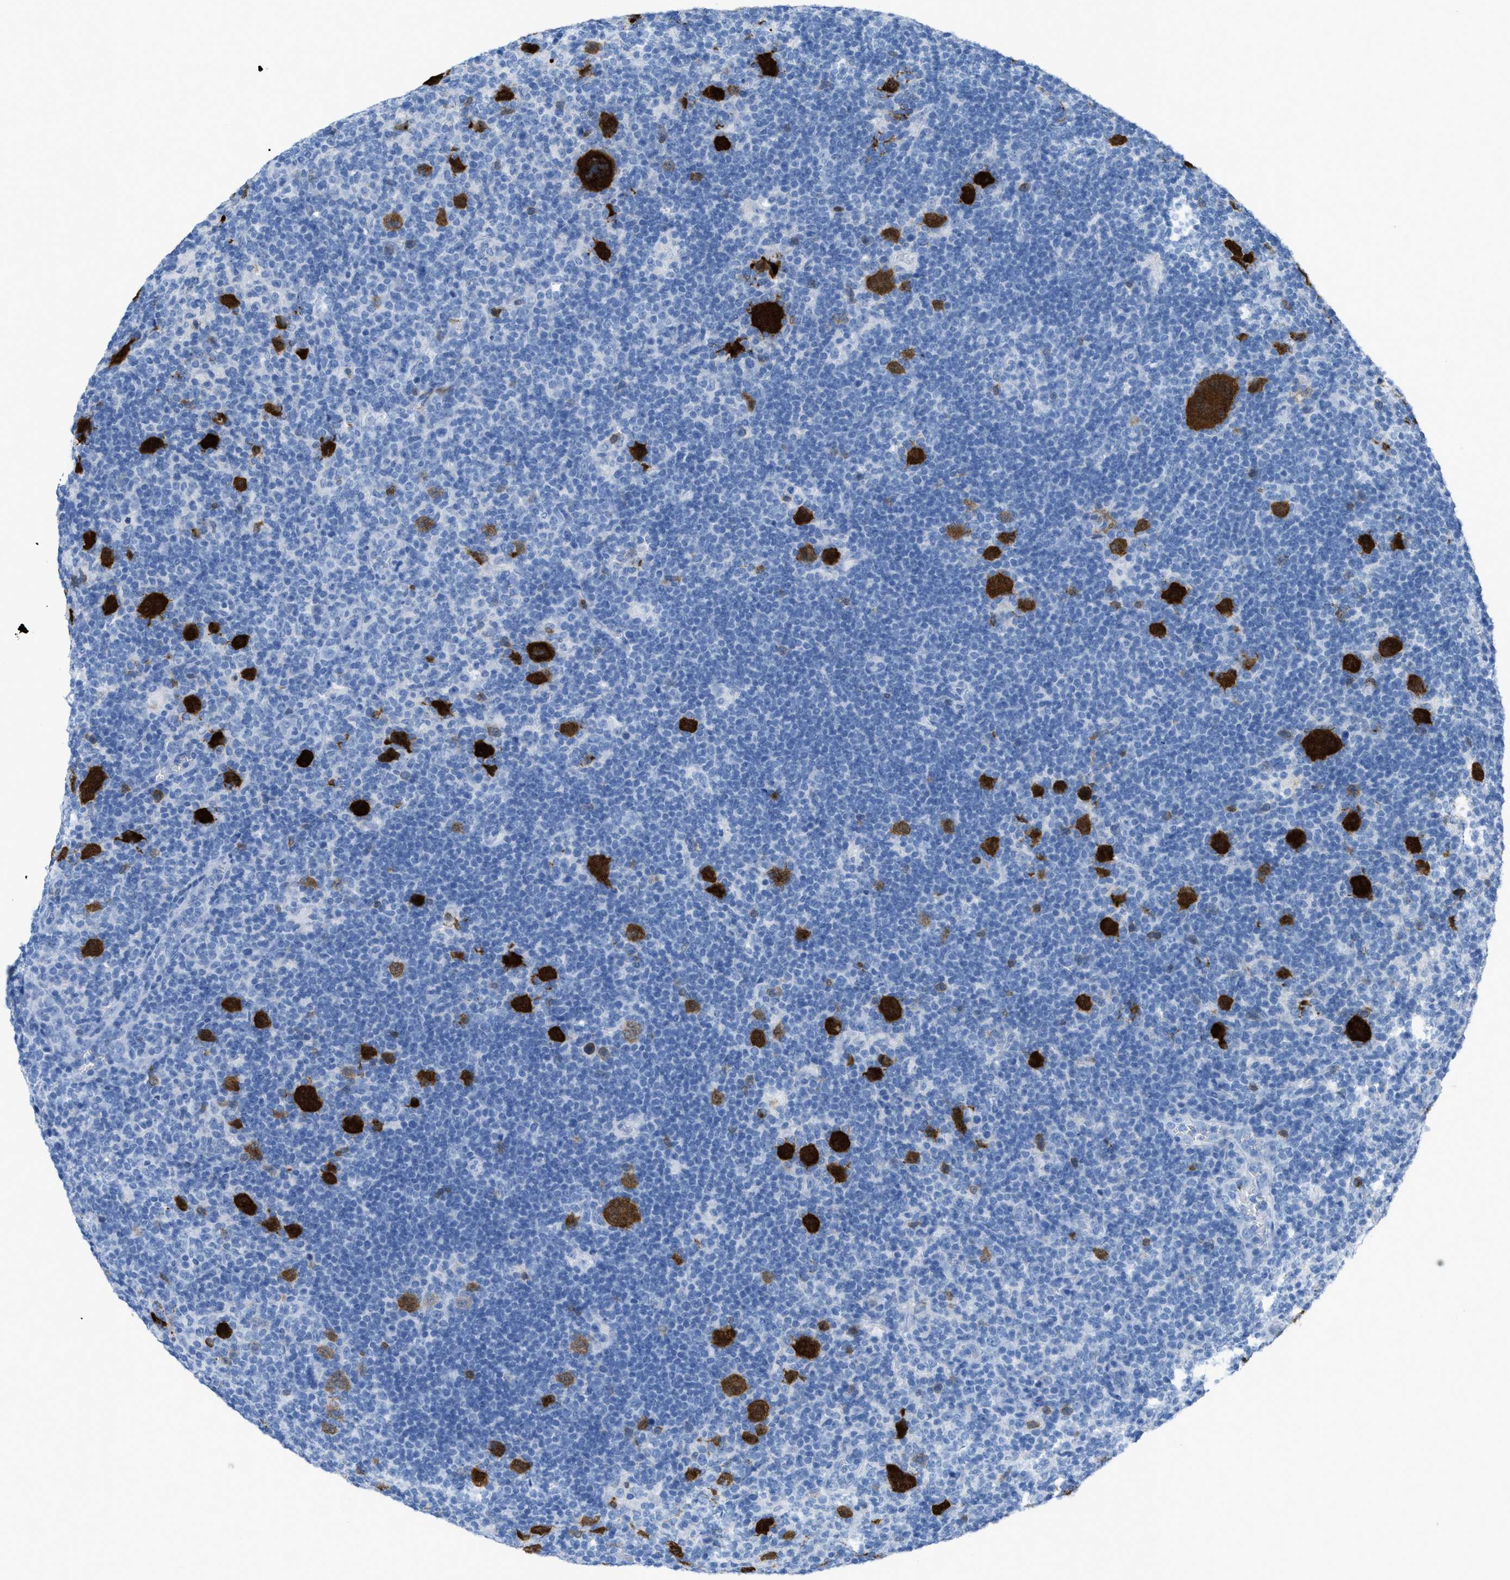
{"staining": {"intensity": "moderate", "quantity": "<25%", "location": "cytoplasmic/membranous"}, "tissue": "lymphoma", "cell_type": "Tumor cells", "image_type": "cancer", "snomed": [{"axis": "morphology", "description": "Hodgkin's disease, NOS"}, {"axis": "topography", "description": "Lymph node"}], "caption": "Tumor cells display low levels of moderate cytoplasmic/membranous positivity in approximately <25% of cells in lymphoma.", "gene": "CDKN2A", "patient": {"sex": "female", "age": 57}}